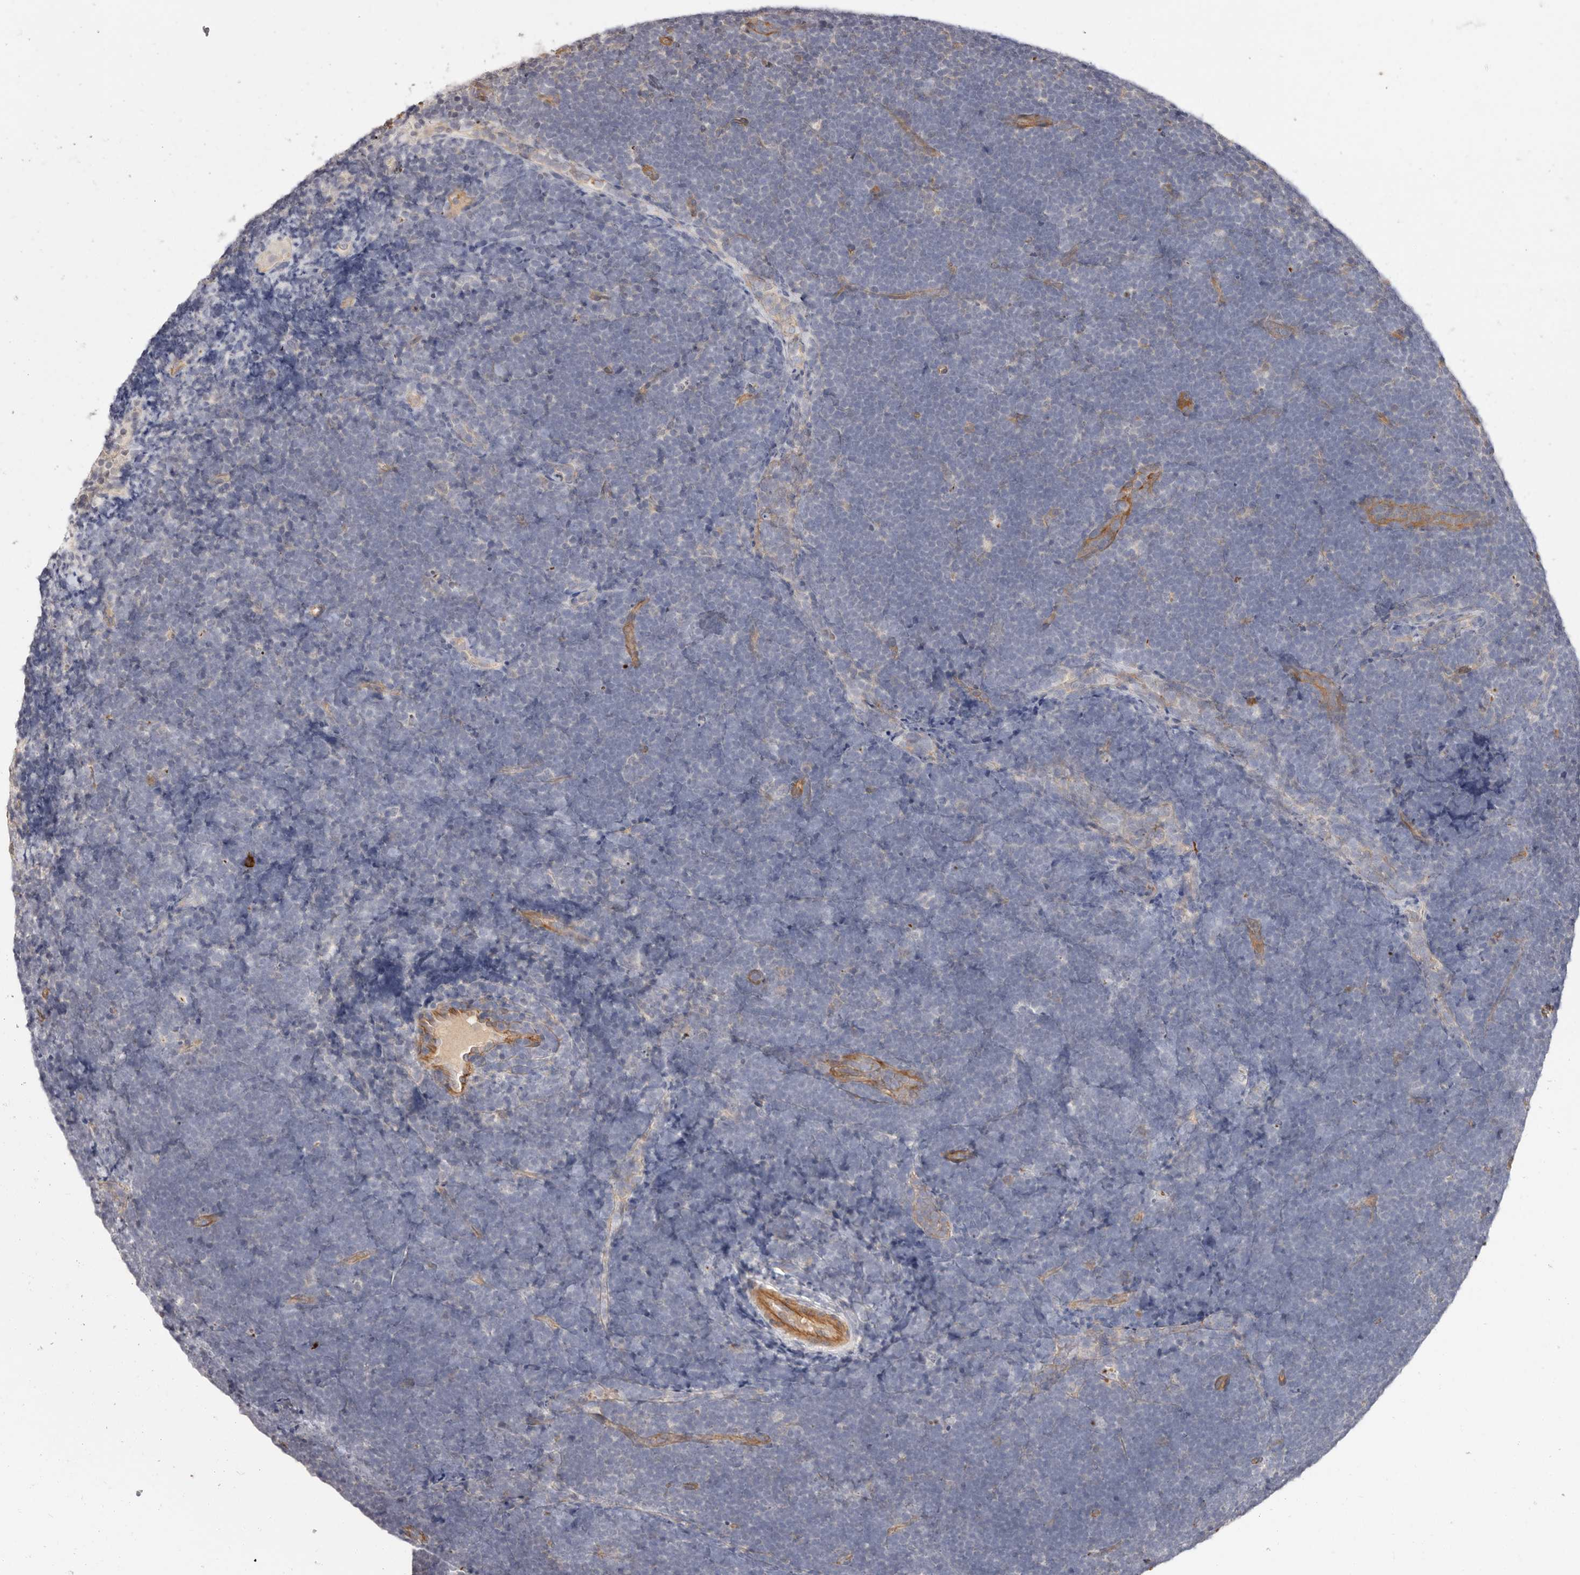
{"staining": {"intensity": "negative", "quantity": "none", "location": "none"}, "tissue": "lymphoma", "cell_type": "Tumor cells", "image_type": "cancer", "snomed": [{"axis": "morphology", "description": "Malignant lymphoma, non-Hodgkin's type, High grade"}, {"axis": "topography", "description": "Lymph node"}], "caption": "Tumor cells show no significant staining in lymphoma.", "gene": "SLC35B2", "patient": {"sex": "male", "age": 13}}